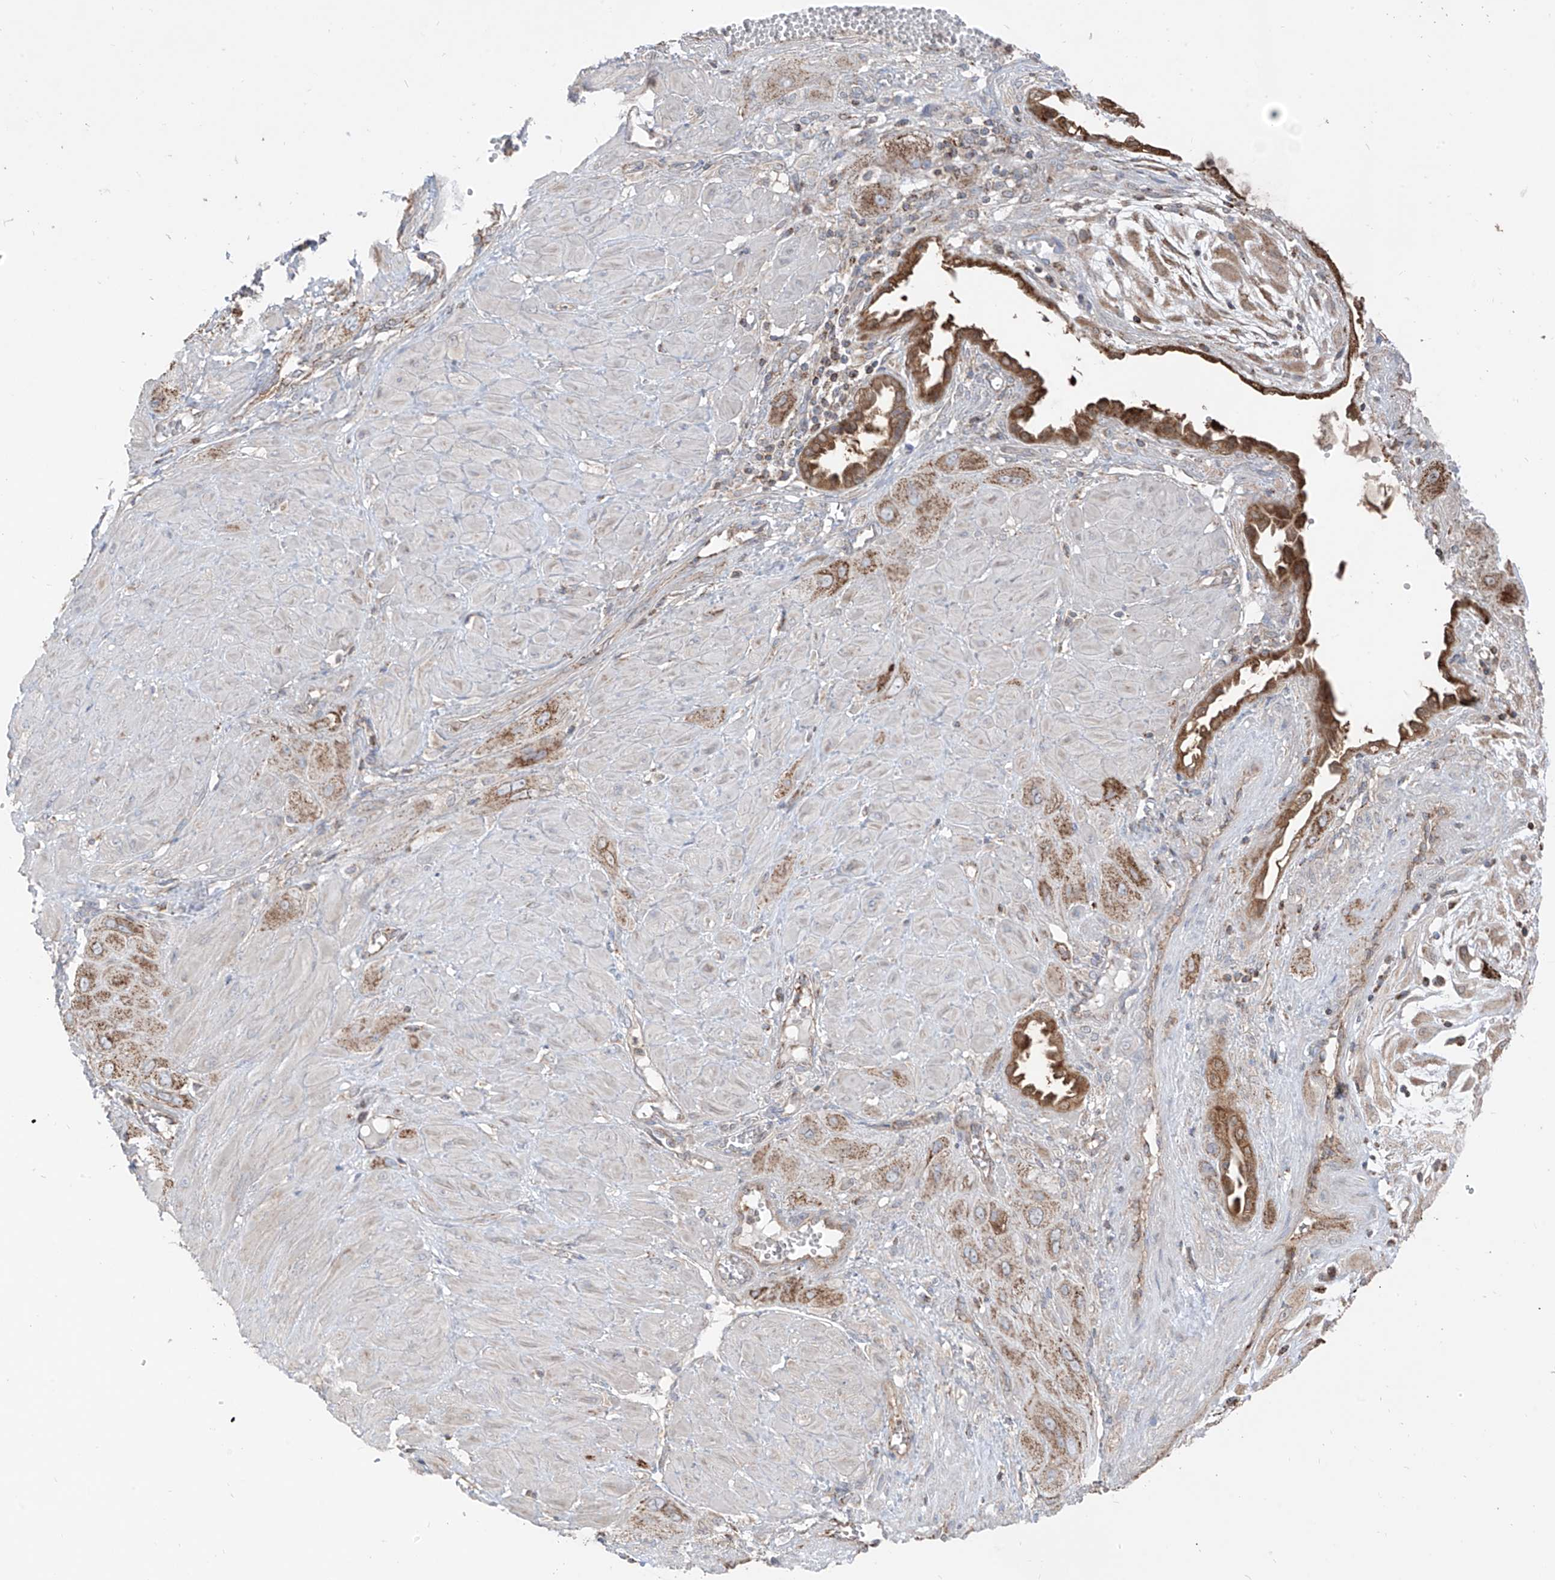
{"staining": {"intensity": "moderate", "quantity": "25%-75%", "location": "cytoplasmic/membranous"}, "tissue": "cervical cancer", "cell_type": "Tumor cells", "image_type": "cancer", "snomed": [{"axis": "morphology", "description": "Squamous cell carcinoma, NOS"}, {"axis": "topography", "description": "Cervix"}], "caption": "IHC micrograph of neoplastic tissue: human squamous cell carcinoma (cervical) stained using immunohistochemistry demonstrates medium levels of moderate protein expression localized specifically in the cytoplasmic/membranous of tumor cells, appearing as a cytoplasmic/membranous brown color.", "gene": "ETHE1", "patient": {"sex": "female", "age": 34}}